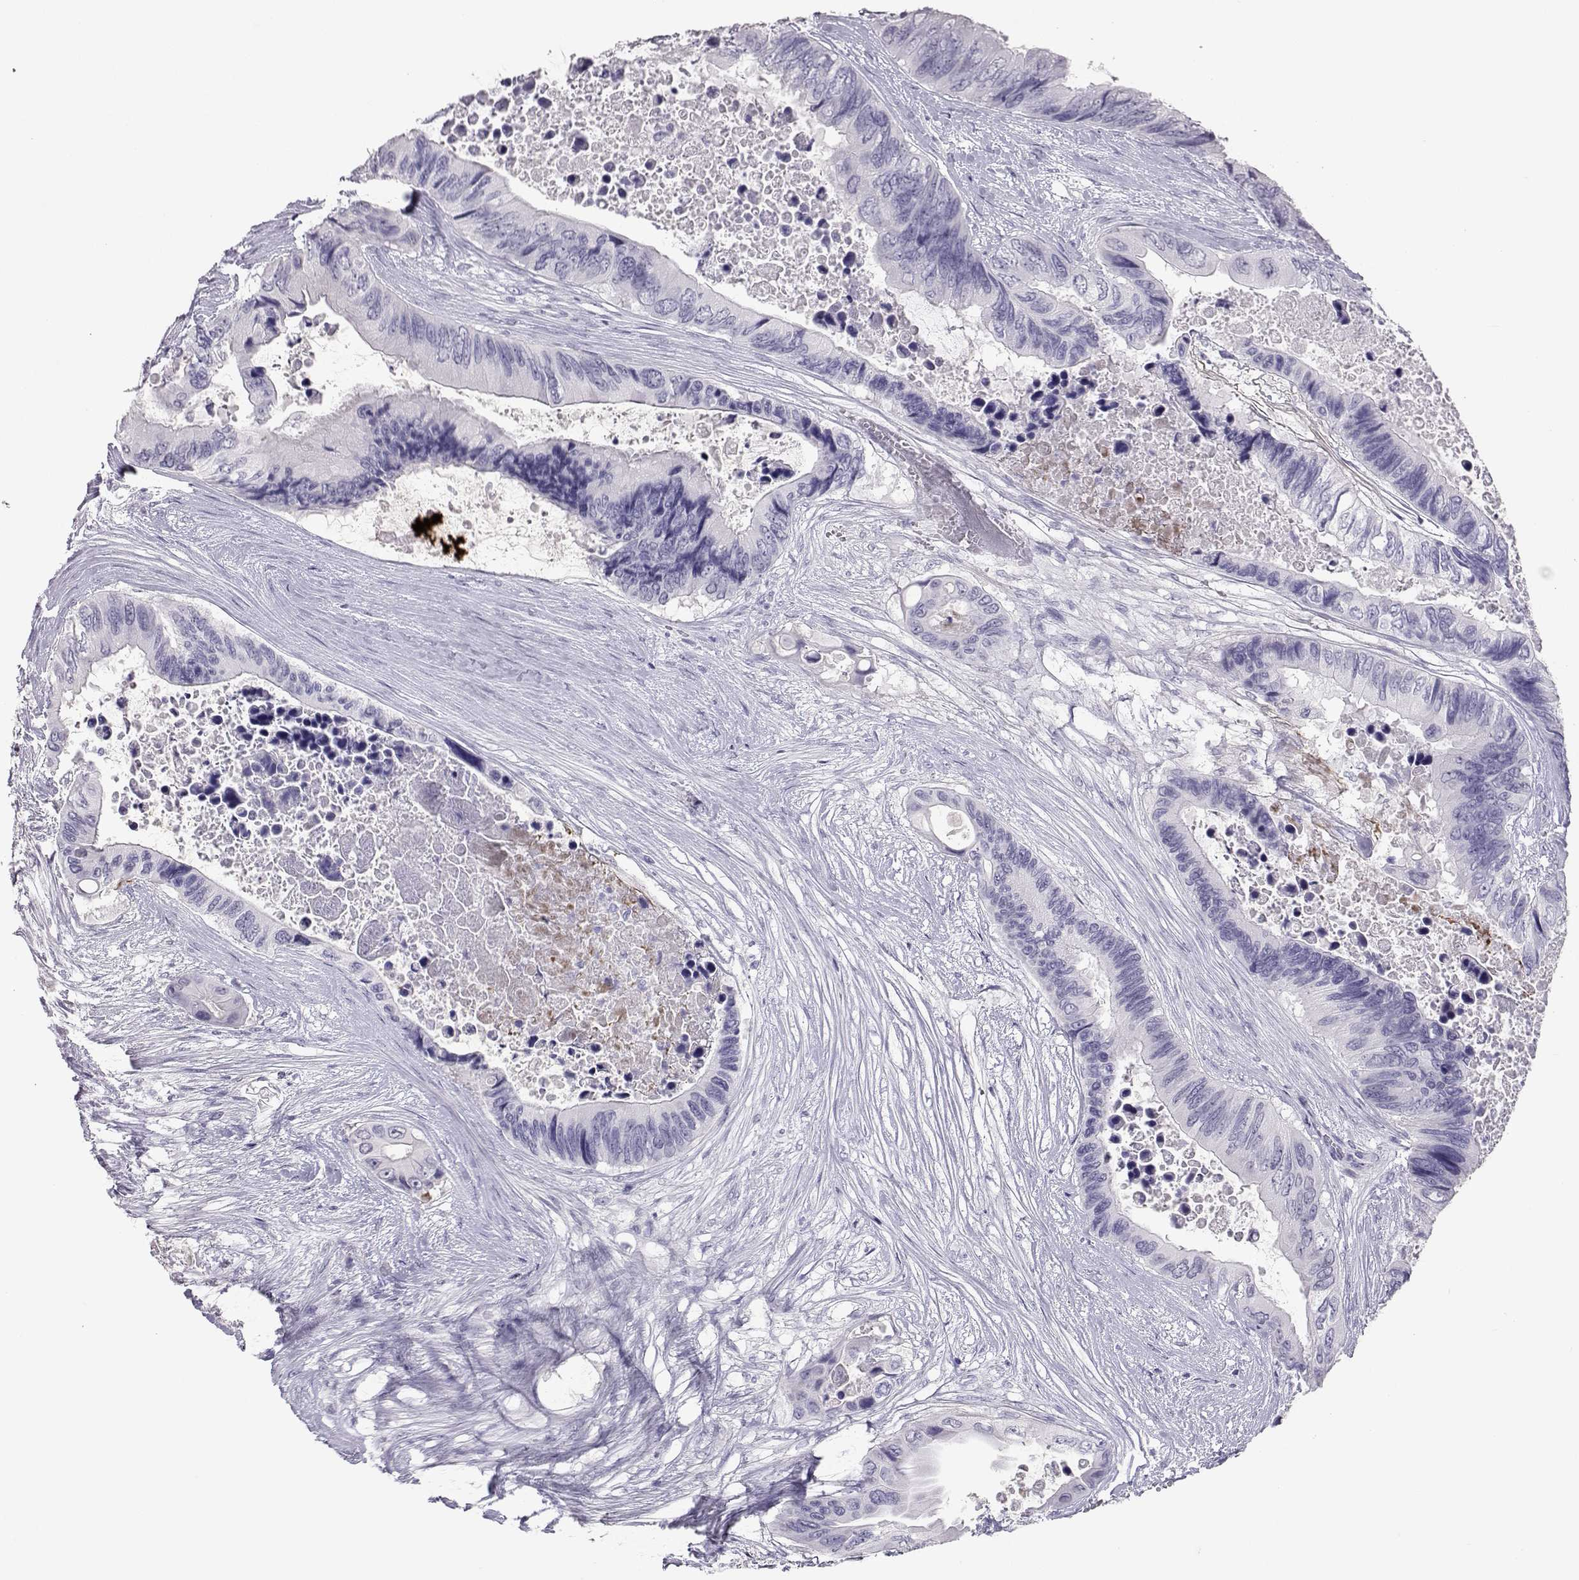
{"staining": {"intensity": "negative", "quantity": "none", "location": "none"}, "tissue": "colorectal cancer", "cell_type": "Tumor cells", "image_type": "cancer", "snomed": [{"axis": "morphology", "description": "Adenocarcinoma, NOS"}, {"axis": "topography", "description": "Rectum"}], "caption": "This is an immunohistochemistry image of human colorectal cancer. There is no positivity in tumor cells.", "gene": "PMCH", "patient": {"sex": "male", "age": 63}}